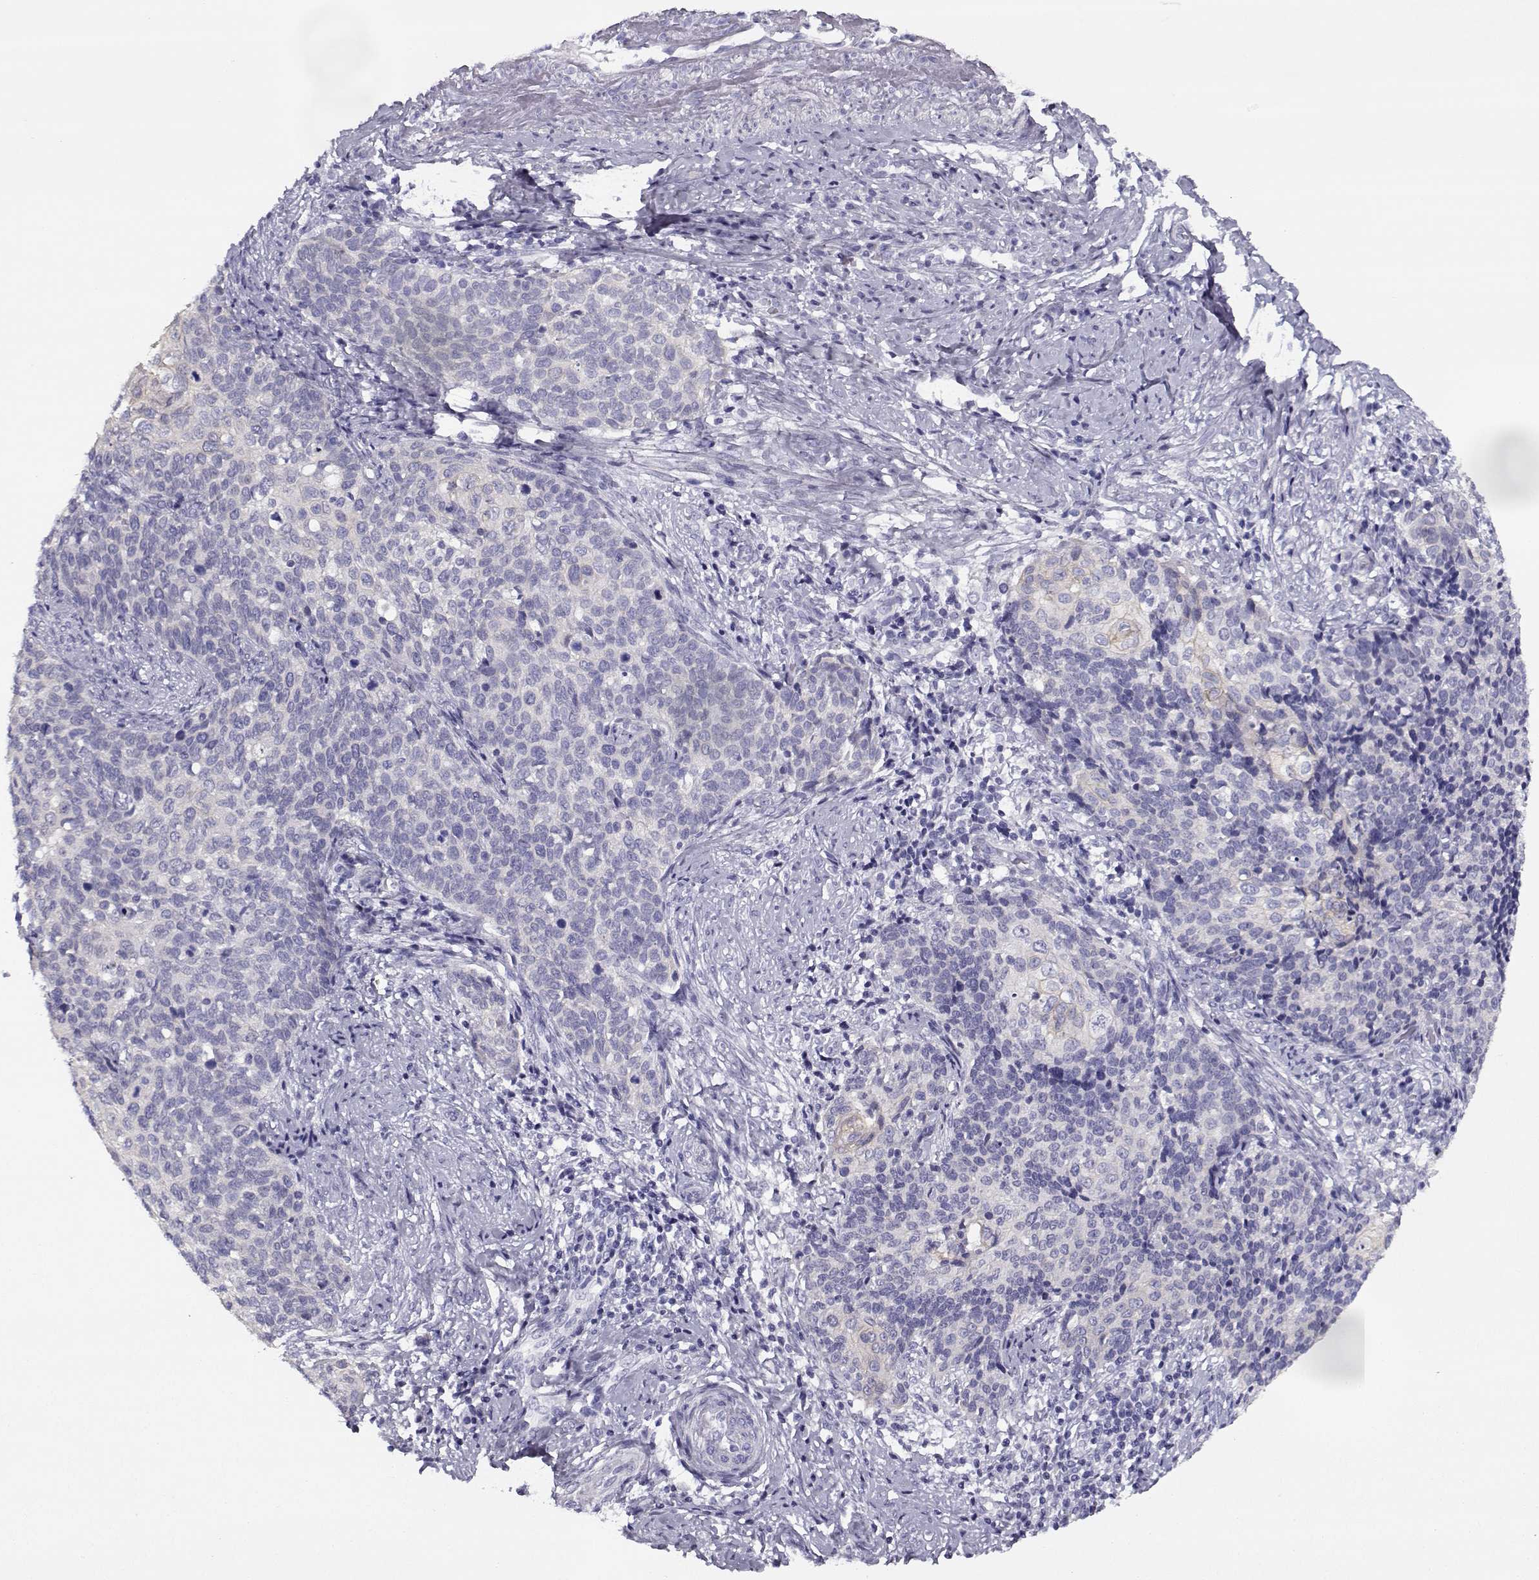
{"staining": {"intensity": "negative", "quantity": "none", "location": "none"}, "tissue": "cervical cancer", "cell_type": "Tumor cells", "image_type": "cancer", "snomed": [{"axis": "morphology", "description": "Squamous cell carcinoma, NOS"}, {"axis": "topography", "description": "Cervix"}], "caption": "An image of squamous cell carcinoma (cervical) stained for a protein displays no brown staining in tumor cells.", "gene": "CREB3L3", "patient": {"sex": "female", "age": 39}}